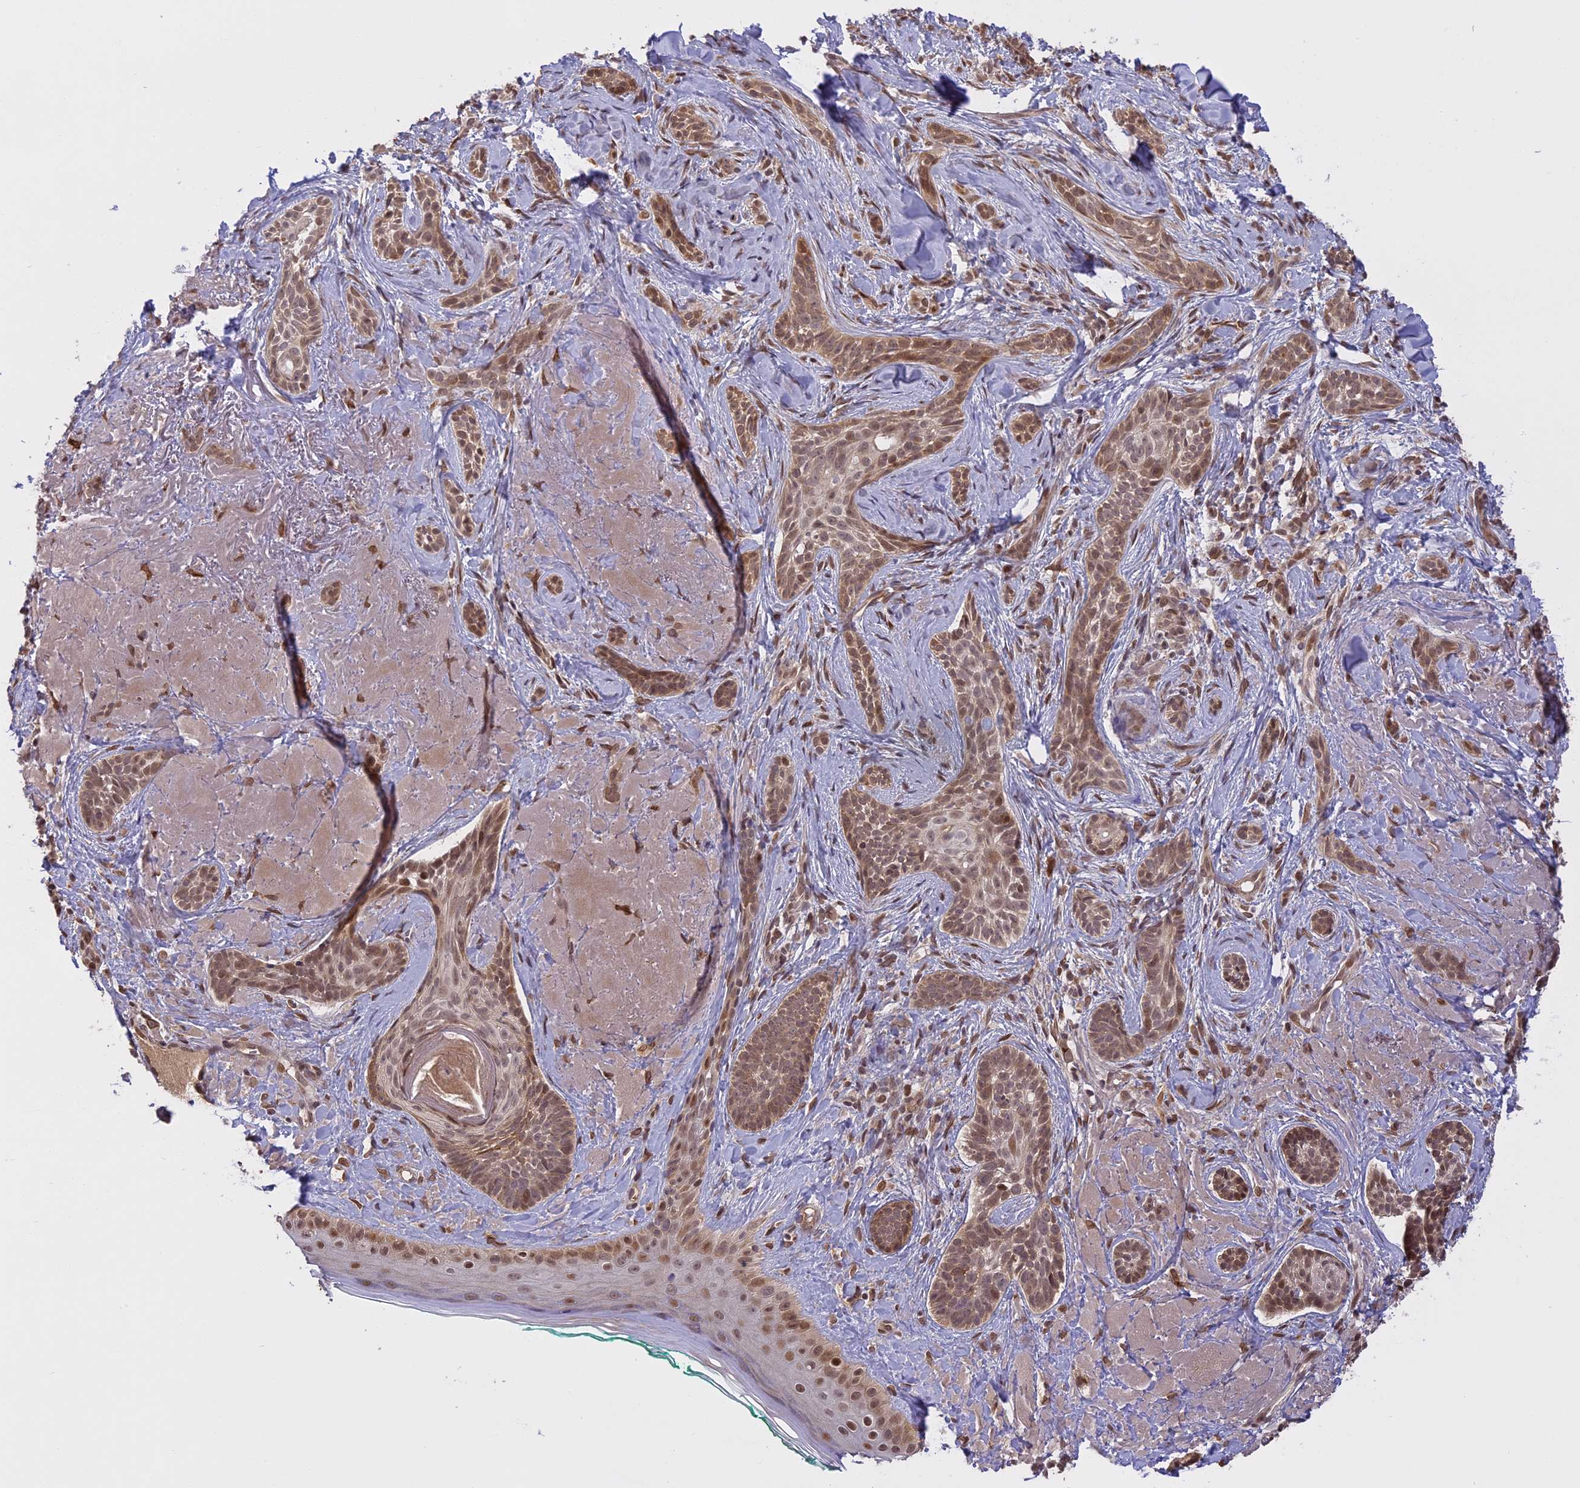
{"staining": {"intensity": "moderate", "quantity": ">75%", "location": "nuclear"}, "tissue": "skin cancer", "cell_type": "Tumor cells", "image_type": "cancer", "snomed": [{"axis": "morphology", "description": "Basal cell carcinoma"}, {"axis": "topography", "description": "Skin"}], "caption": "Moderate nuclear expression is seen in about >75% of tumor cells in skin cancer.", "gene": "PRELID2", "patient": {"sex": "male", "age": 71}}